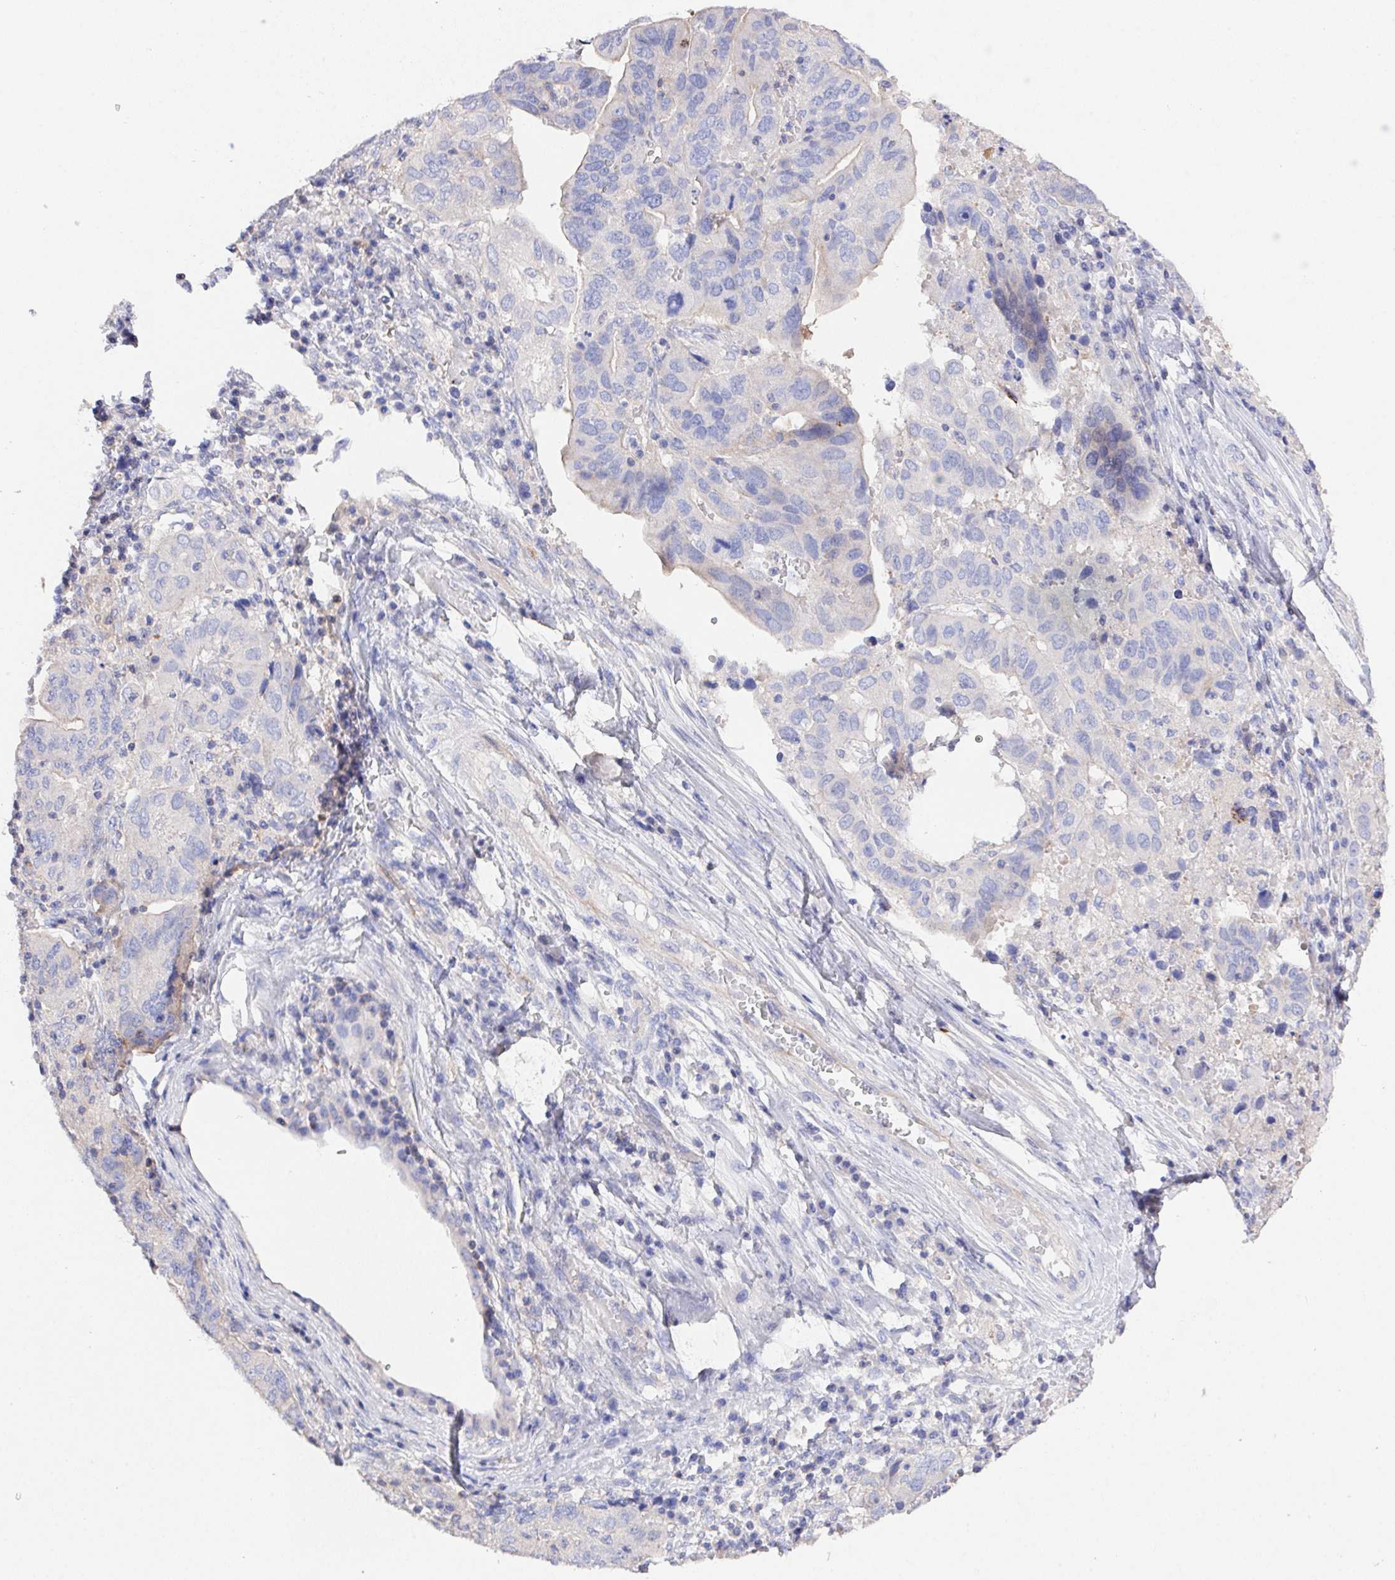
{"staining": {"intensity": "negative", "quantity": "none", "location": "none"}, "tissue": "ovarian cancer", "cell_type": "Tumor cells", "image_type": "cancer", "snomed": [{"axis": "morphology", "description": "Cystadenocarcinoma, serous, NOS"}, {"axis": "topography", "description": "Ovary"}], "caption": "The histopathology image reveals no staining of tumor cells in ovarian cancer (serous cystadenocarcinoma).", "gene": "PRG3", "patient": {"sex": "female", "age": 79}}